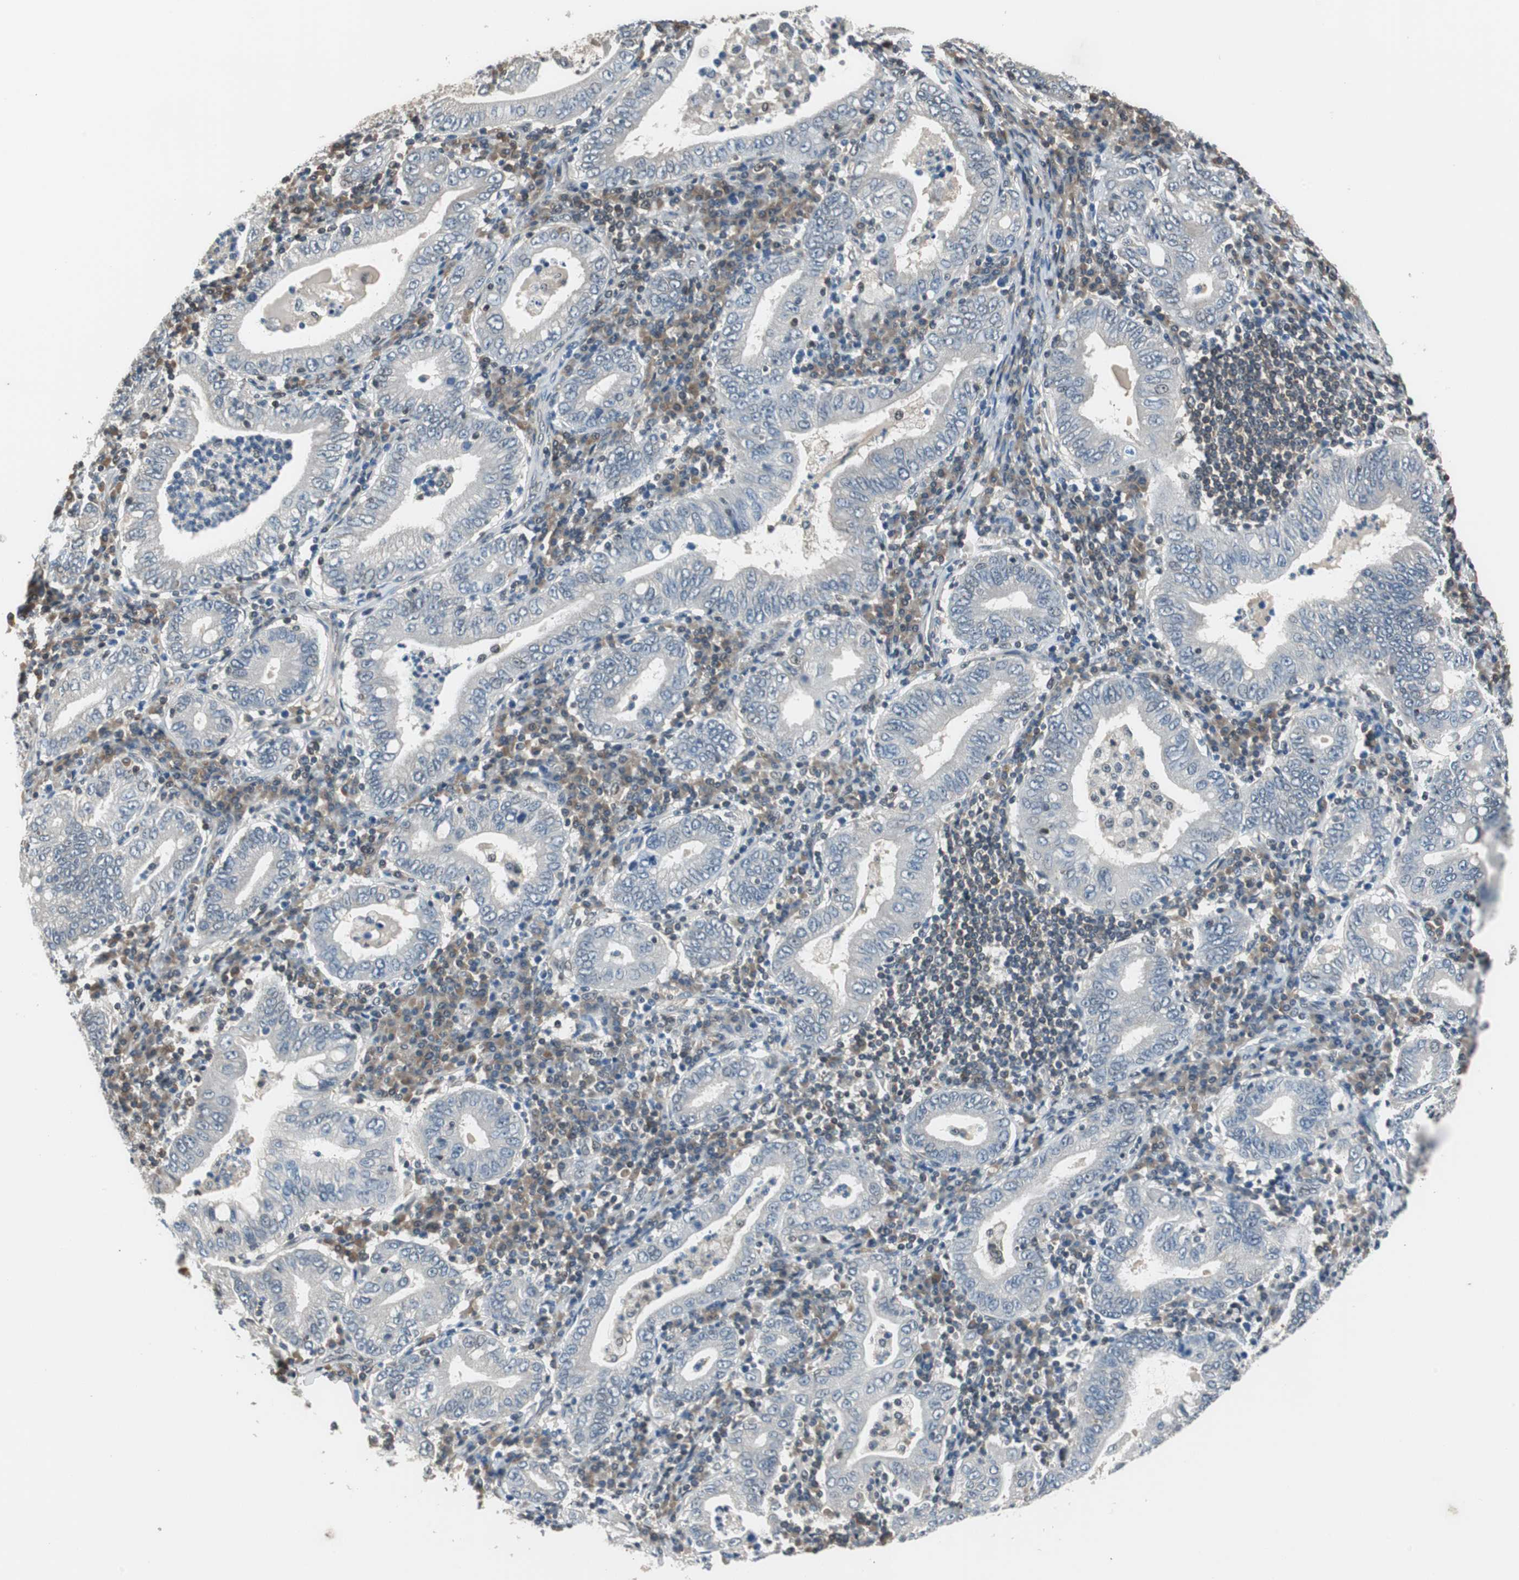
{"staining": {"intensity": "negative", "quantity": "none", "location": "none"}, "tissue": "stomach cancer", "cell_type": "Tumor cells", "image_type": "cancer", "snomed": [{"axis": "morphology", "description": "Normal tissue, NOS"}, {"axis": "morphology", "description": "Adenocarcinoma, NOS"}, {"axis": "topography", "description": "Esophagus"}, {"axis": "topography", "description": "Stomach, upper"}, {"axis": "topography", "description": "Peripheral nerve tissue"}], "caption": "Tumor cells are negative for protein expression in human stomach cancer.", "gene": "MAFB", "patient": {"sex": "male", "age": 62}}